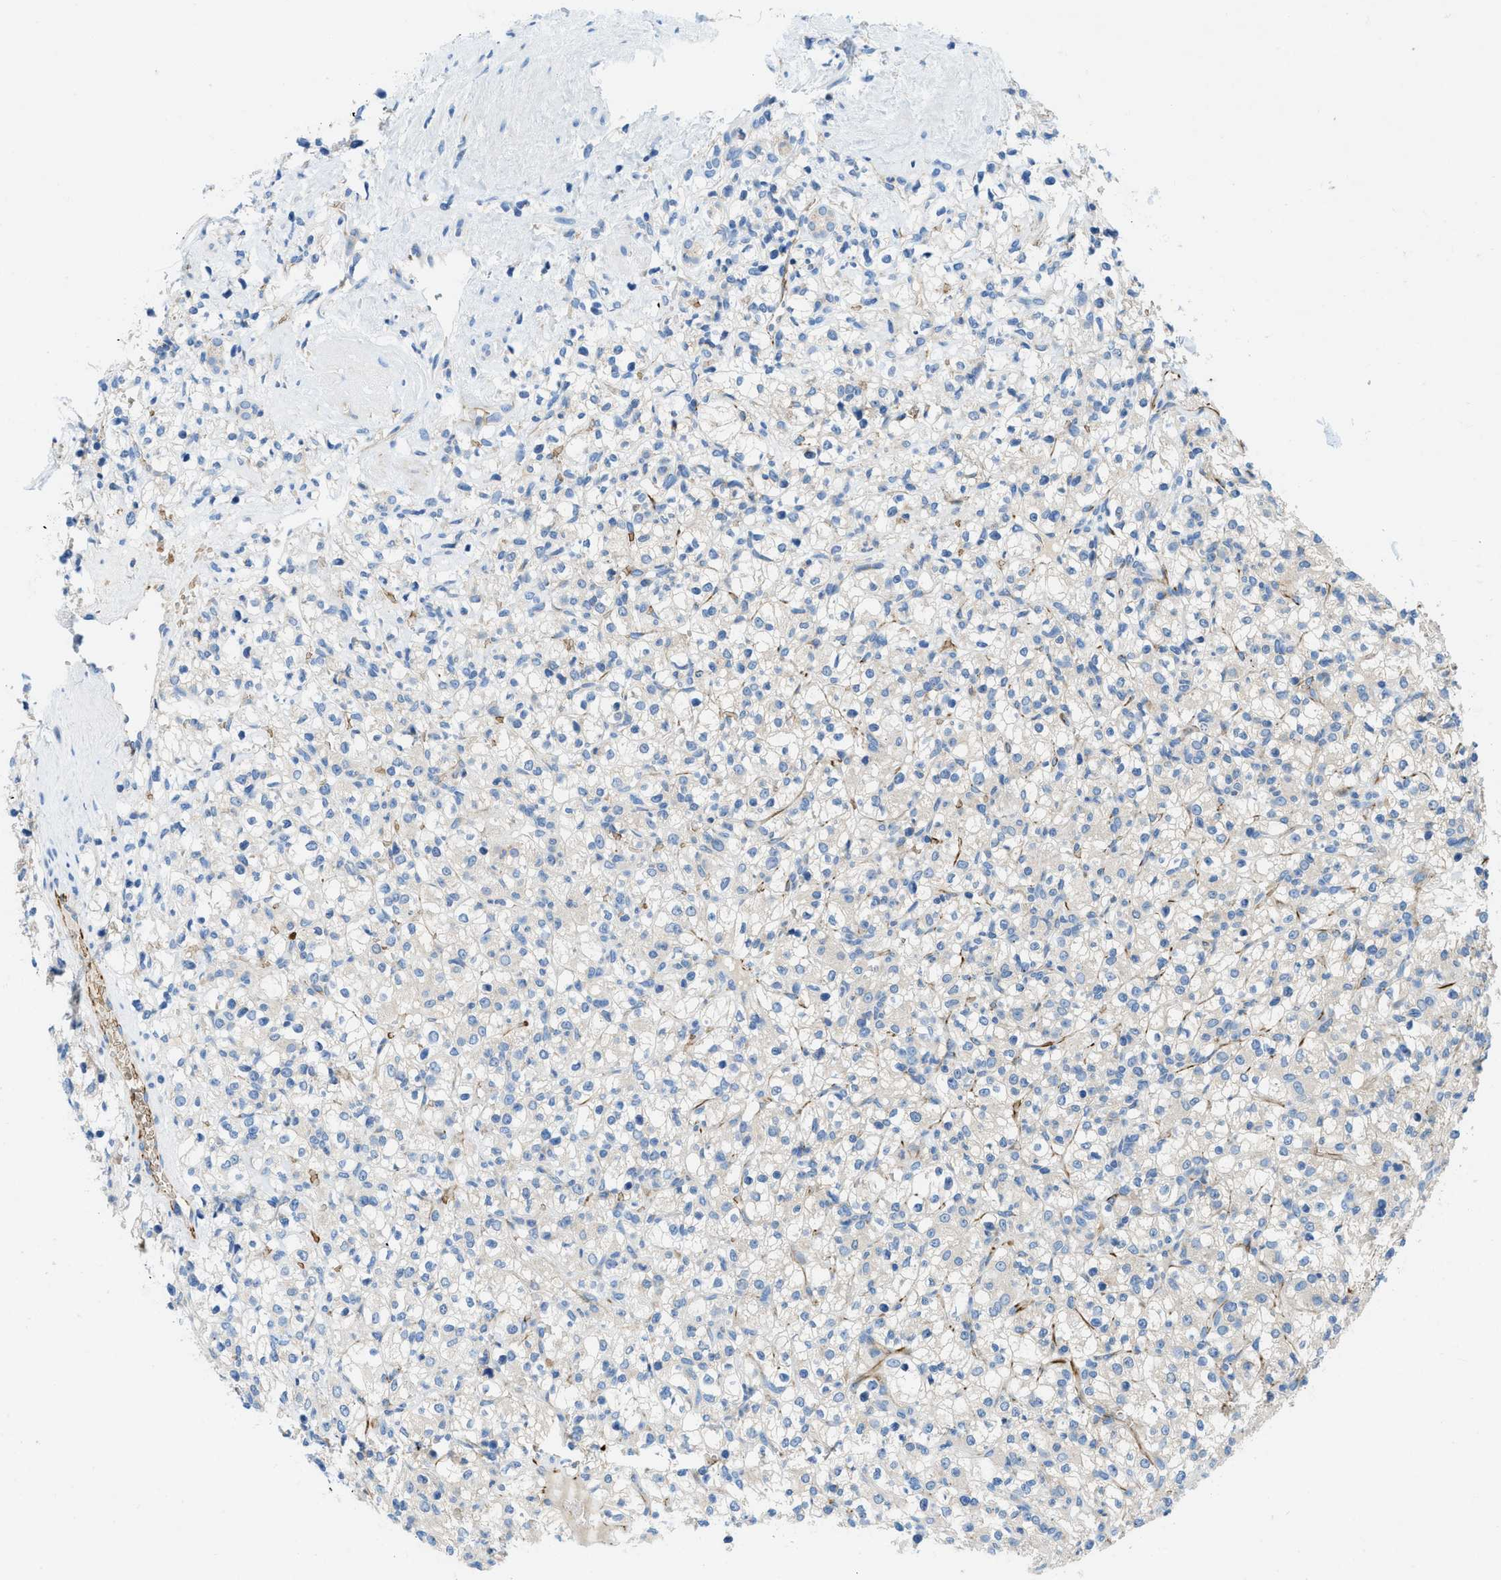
{"staining": {"intensity": "negative", "quantity": "none", "location": "none"}, "tissue": "renal cancer", "cell_type": "Tumor cells", "image_type": "cancer", "snomed": [{"axis": "morphology", "description": "Normal tissue, NOS"}, {"axis": "morphology", "description": "Adenocarcinoma, NOS"}, {"axis": "topography", "description": "Kidney"}], "caption": "This is a histopathology image of immunohistochemistry (IHC) staining of adenocarcinoma (renal), which shows no staining in tumor cells.", "gene": "ZNF831", "patient": {"sex": "female", "age": 72}}